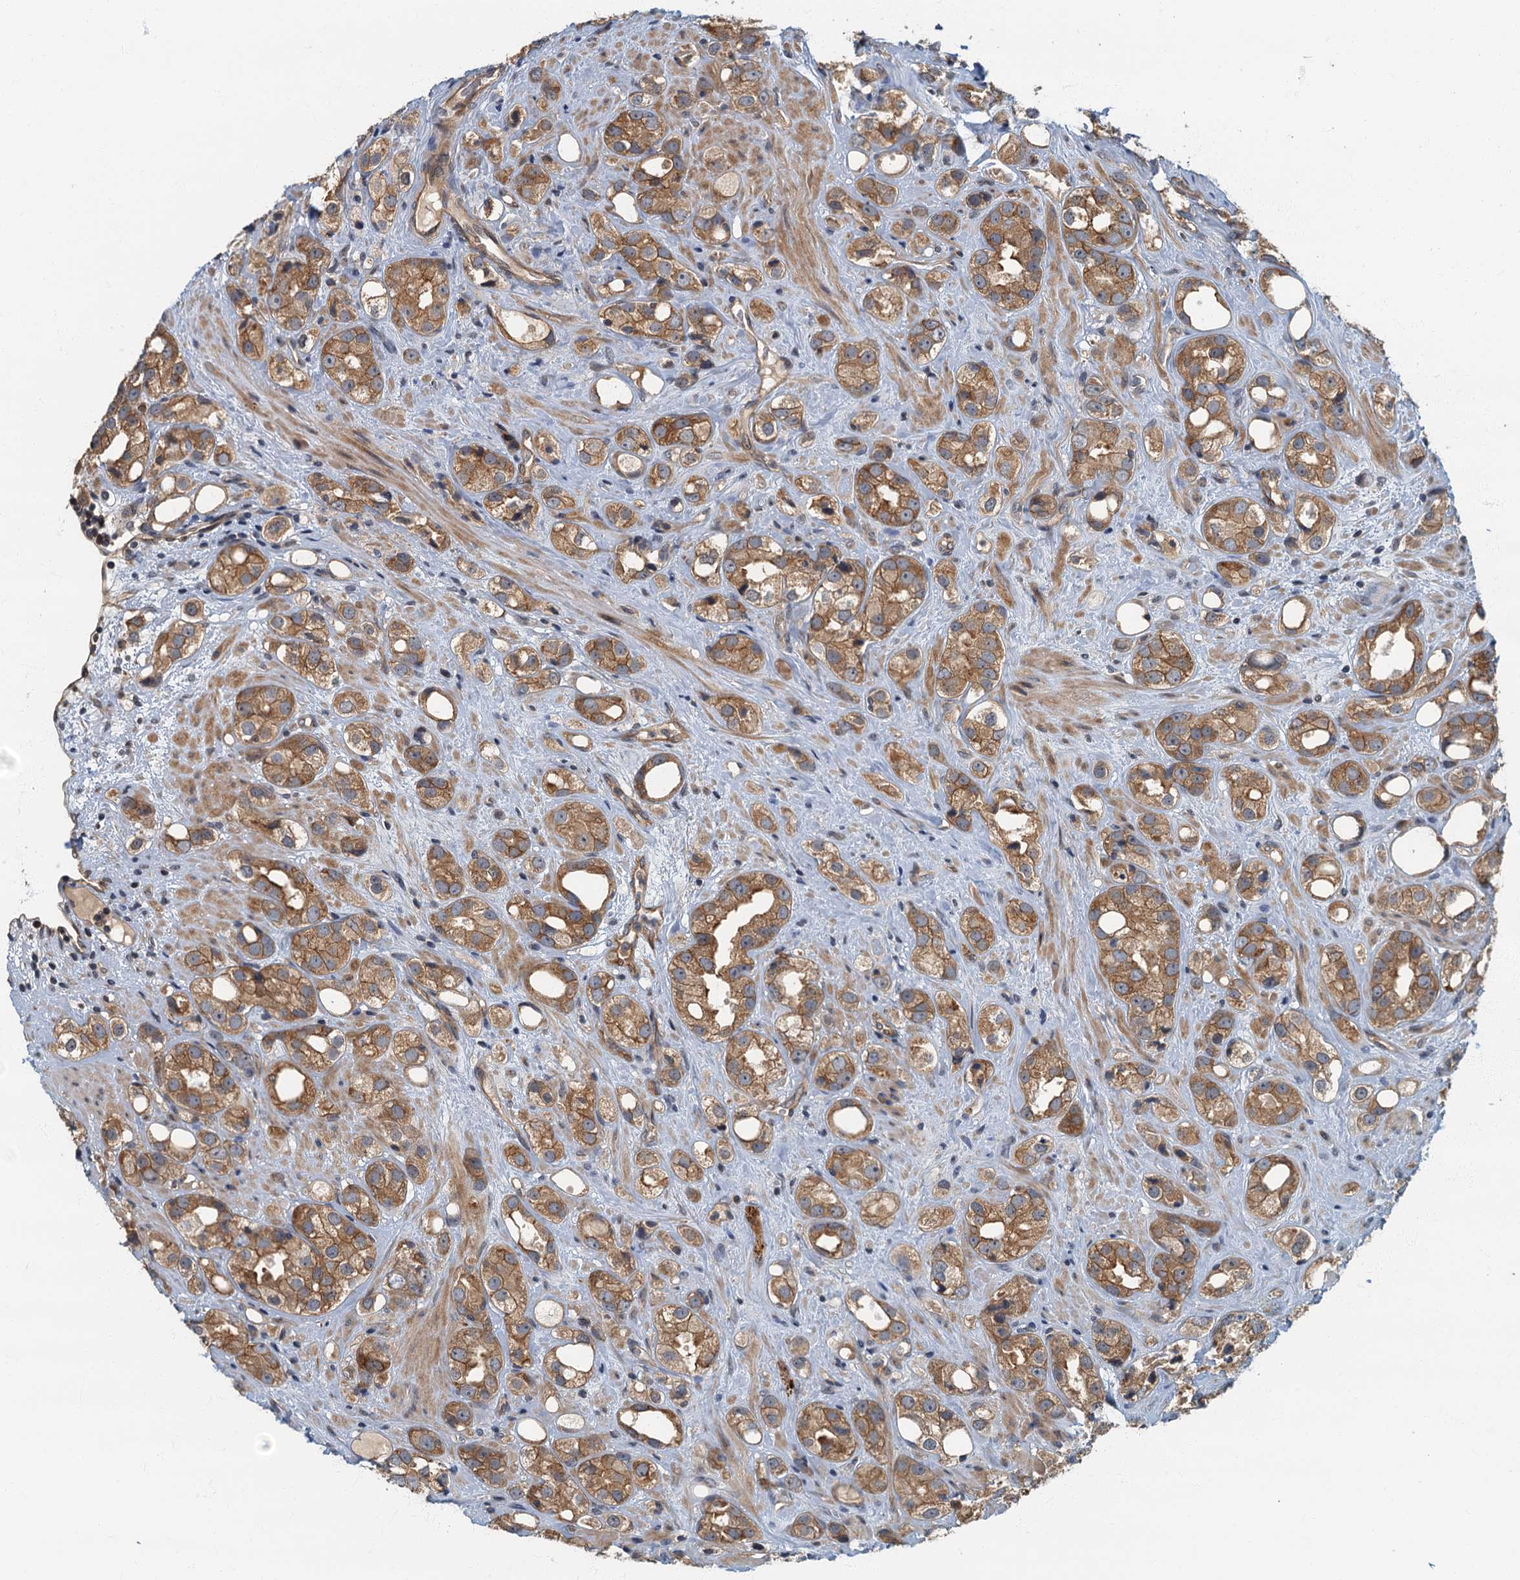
{"staining": {"intensity": "moderate", "quantity": ">75%", "location": "cytoplasmic/membranous"}, "tissue": "prostate cancer", "cell_type": "Tumor cells", "image_type": "cancer", "snomed": [{"axis": "morphology", "description": "Adenocarcinoma, NOS"}, {"axis": "topography", "description": "Prostate"}], "caption": "Adenocarcinoma (prostate) stained with immunohistochemistry exhibits moderate cytoplasmic/membranous staining in approximately >75% of tumor cells.", "gene": "CKAP2L", "patient": {"sex": "male", "age": 79}}